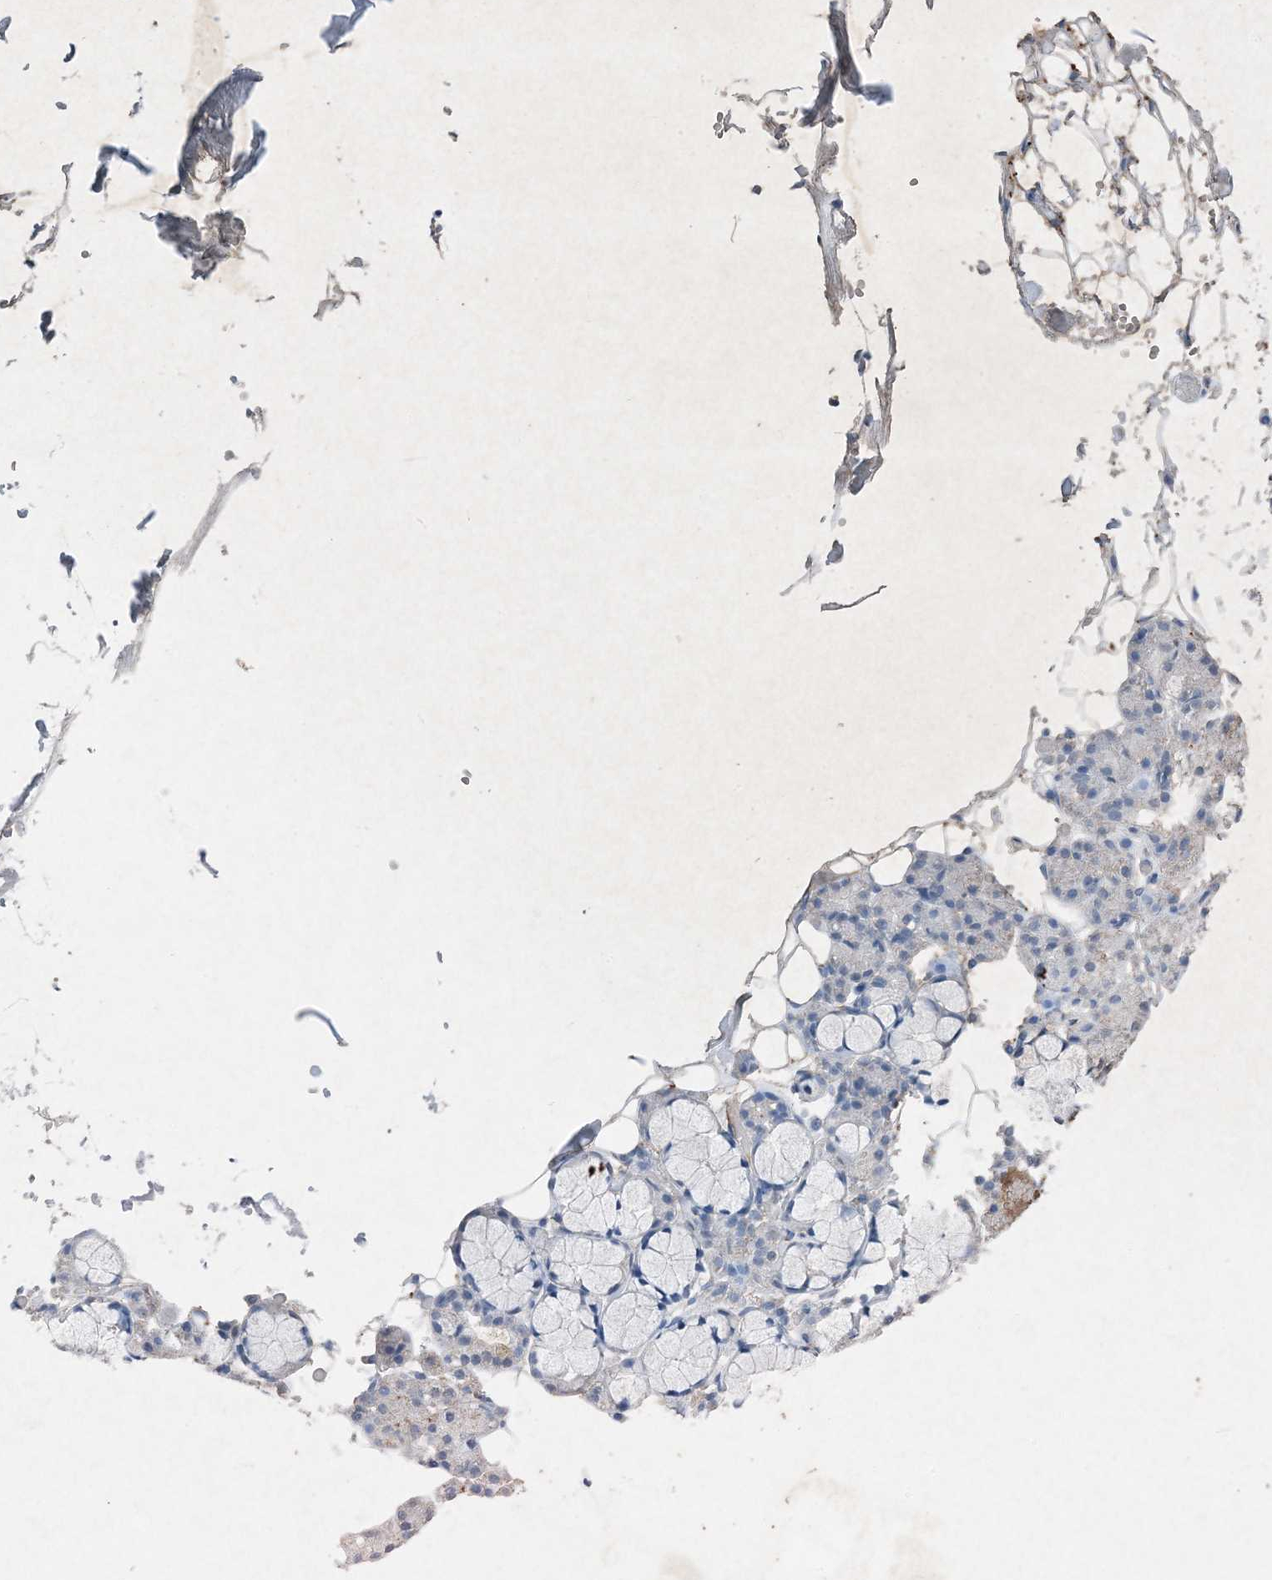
{"staining": {"intensity": "negative", "quantity": "none", "location": "none"}, "tissue": "salivary gland", "cell_type": "Glandular cells", "image_type": "normal", "snomed": [{"axis": "morphology", "description": "Normal tissue, NOS"}, {"axis": "topography", "description": "Salivary gland"}], "caption": "This is an IHC histopathology image of benign human salivary gland. There is no expression in glandular cells.", "gene": "FCN3", "patient": {"sex": "male", "age": 63}}